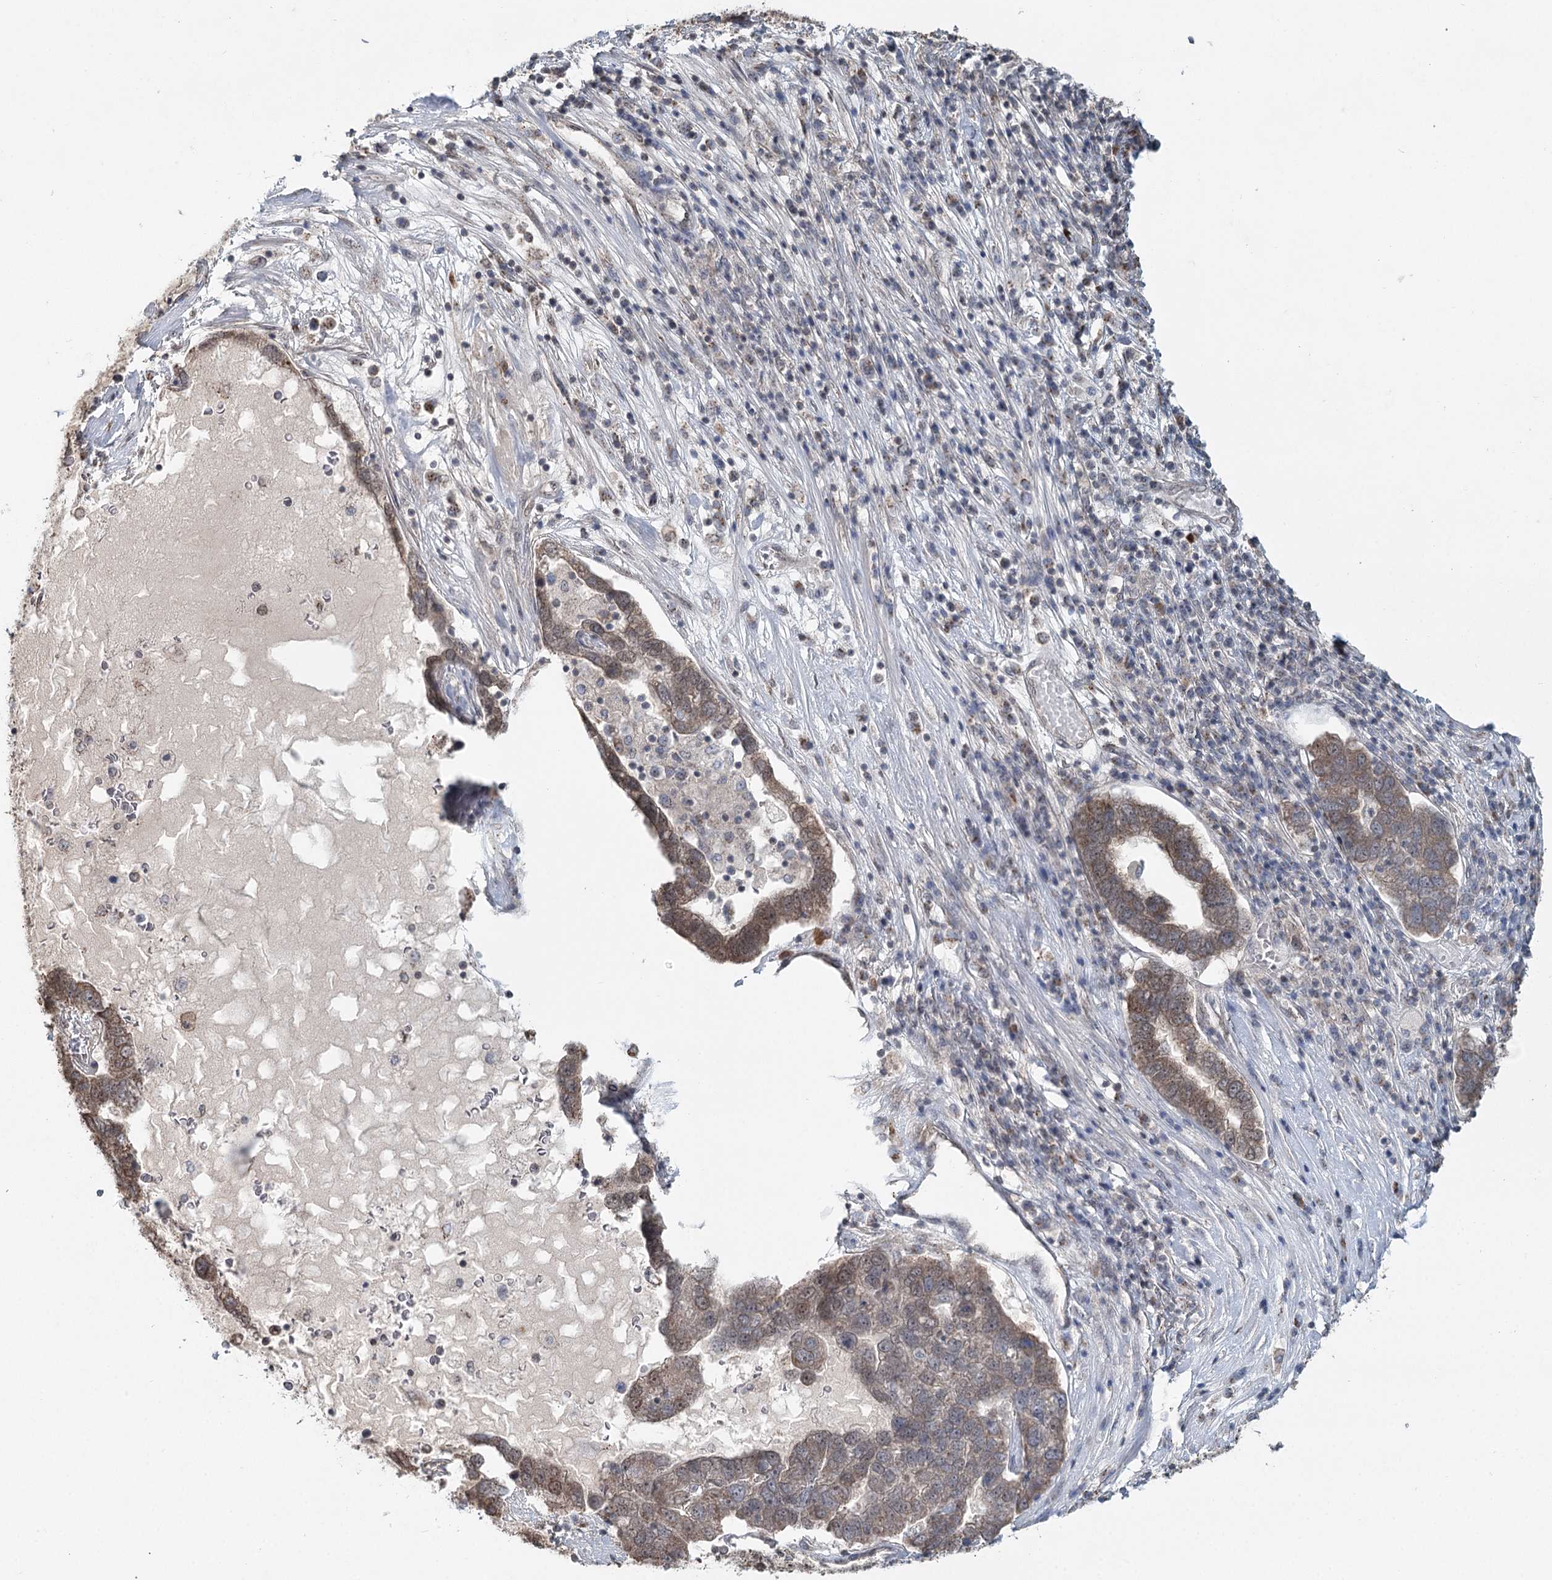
{"staining": {"intensity": "moderate", "quantity": "25%-75%", "location": "cytoplasmic/membranous"}, "tissue": "pancreatic cancer", "cell_type": "Tumor cells", "image_type": "cancer", "snomed": [{"axis": "morphology", "description": "Adenocarcinoma, NOS"}, {"axis": "topography", "description": "Pancreas"}], "caption": "Moderate cytoplasmic/membranous positivity is identified in about 25%-75% of tumor cells in pancreatic cancer (adenocarcinoma). The staining was performed using DAB, with brown indicating positive protein expression. Nuclei are stained blue with hematoxylin.", "gene": "GPALPP1", "patient": {"sex": "female", "age": 61}}